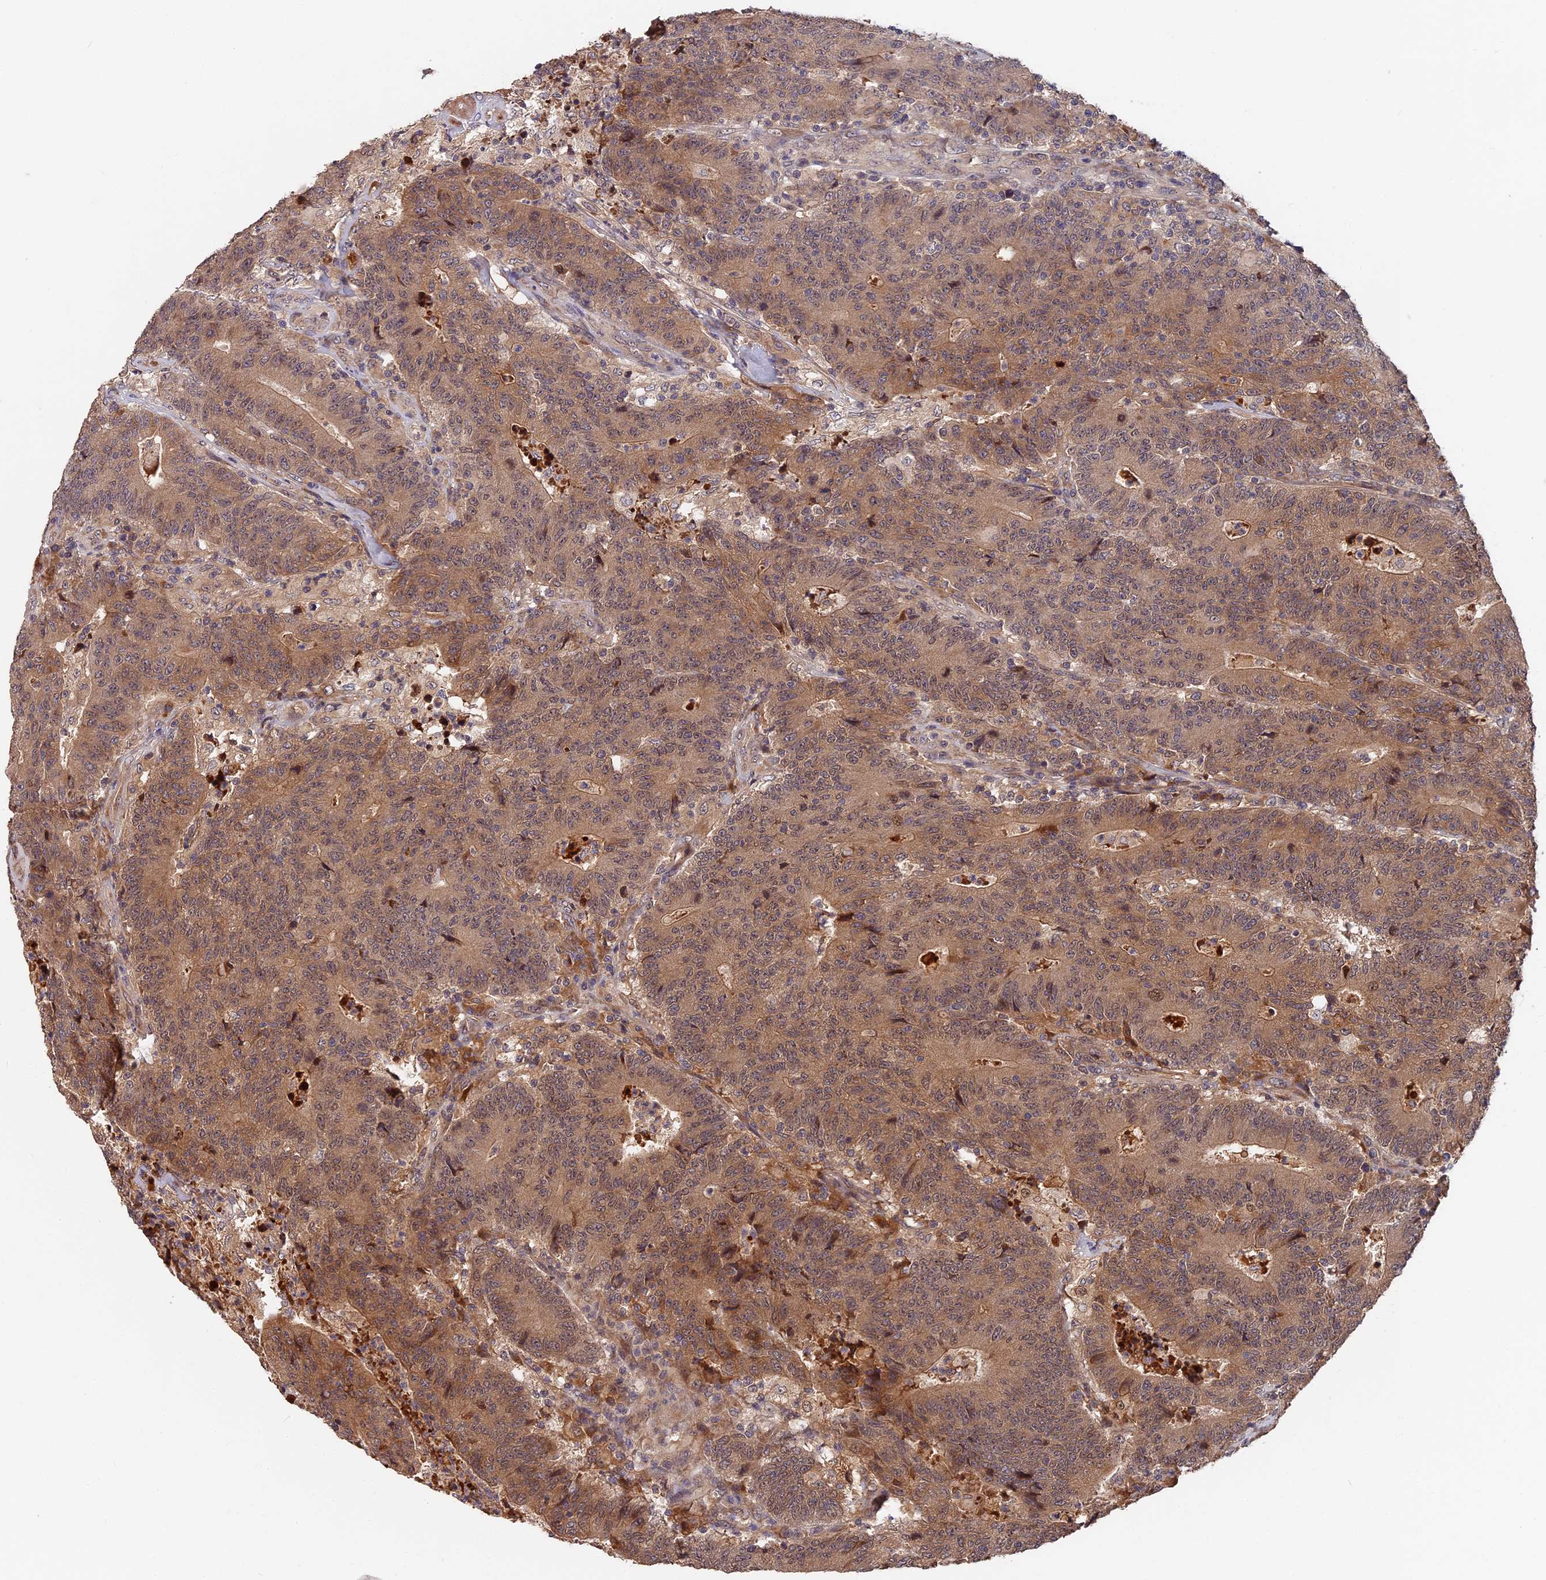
{"staining": {"intensity": "moderate", "quantity": ">75%", "location": "cytoplasmic/membranous,nuclear"}, "tissue": "colorectal cancer", "cell_type": "Tumor cells", "image_type": "cancer", "snomed": [{"axis": "morphology", "description": "Adenocarcinoma, NOS"}, {"axis": "topography", "description": "Colon"}], "caption": "Immunohistochemical staining of human colorectal cancer displays medium levels of moderate cytoplasmic/membranous and nuclear staining in about >75% of tumor cells.", "gene": "ITIH1", "patient": {"sex": "female", "age": 75}}